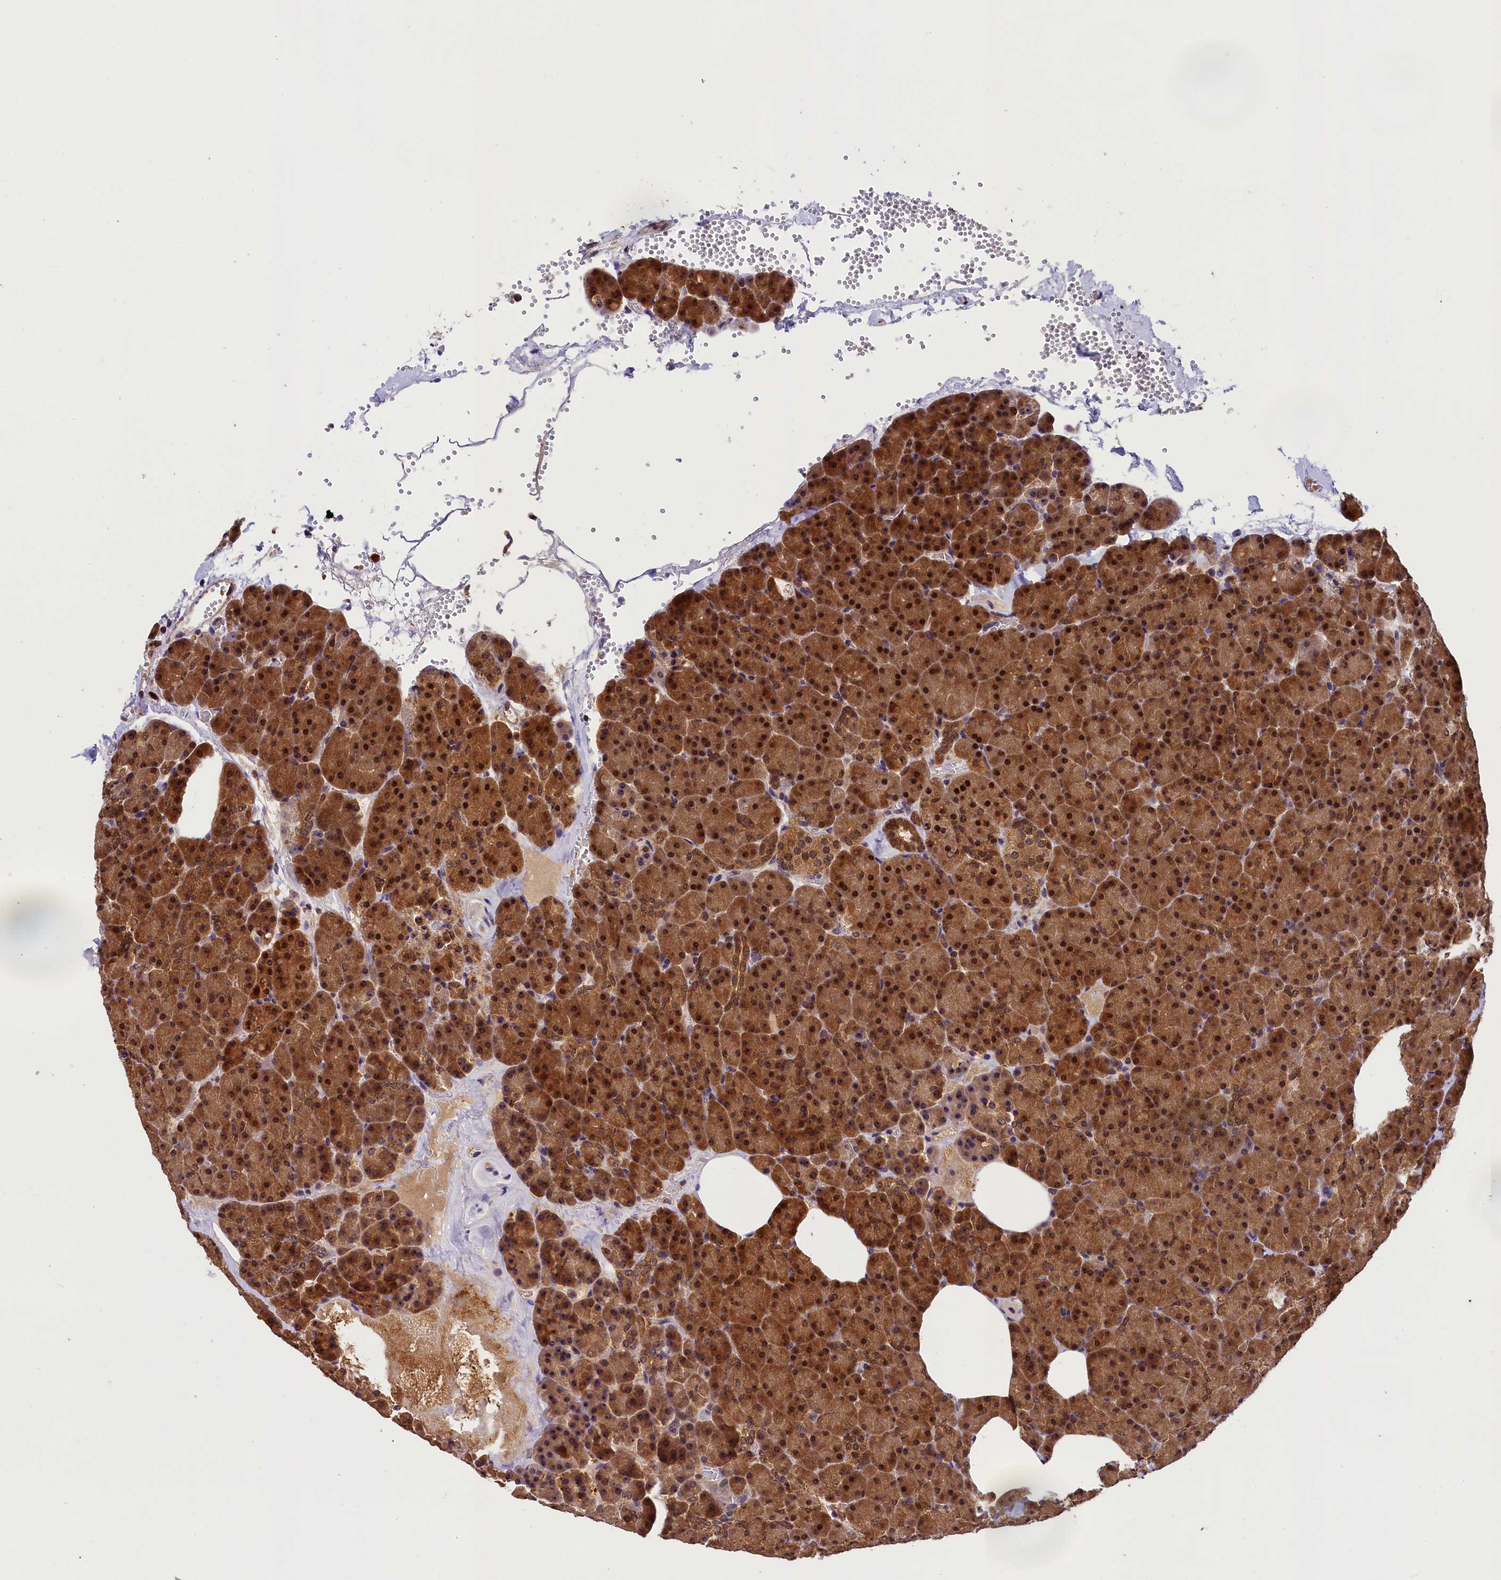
{"staining": {"intensity": "strong", "quantity": ">75%", "location": "cytoplasmic/membranous,nuclear"}, "tissue": "pancreas", "cell_type": "Exocrine glandular cells", "image_type": "normal", "snomed": [{"axis": "morphology", "description": "Normal tissue, NOS"}, {"axis": "morphology", "description": "Carcinoid, malignant, NOS"}, {"axis": "topography", "description": "Pancreas"}], "caption": "This image demonstrates unremarkable pancreas stained with immunohistochemistry to label a protein in brown. The cytoplasmic/membranous,nuclear of exocrine glandular cells show strong positivity for the protein. Nuclei are counter-stained blue.", "gene": "EIF6", "patient": {"sex": "female", "age": 35}}